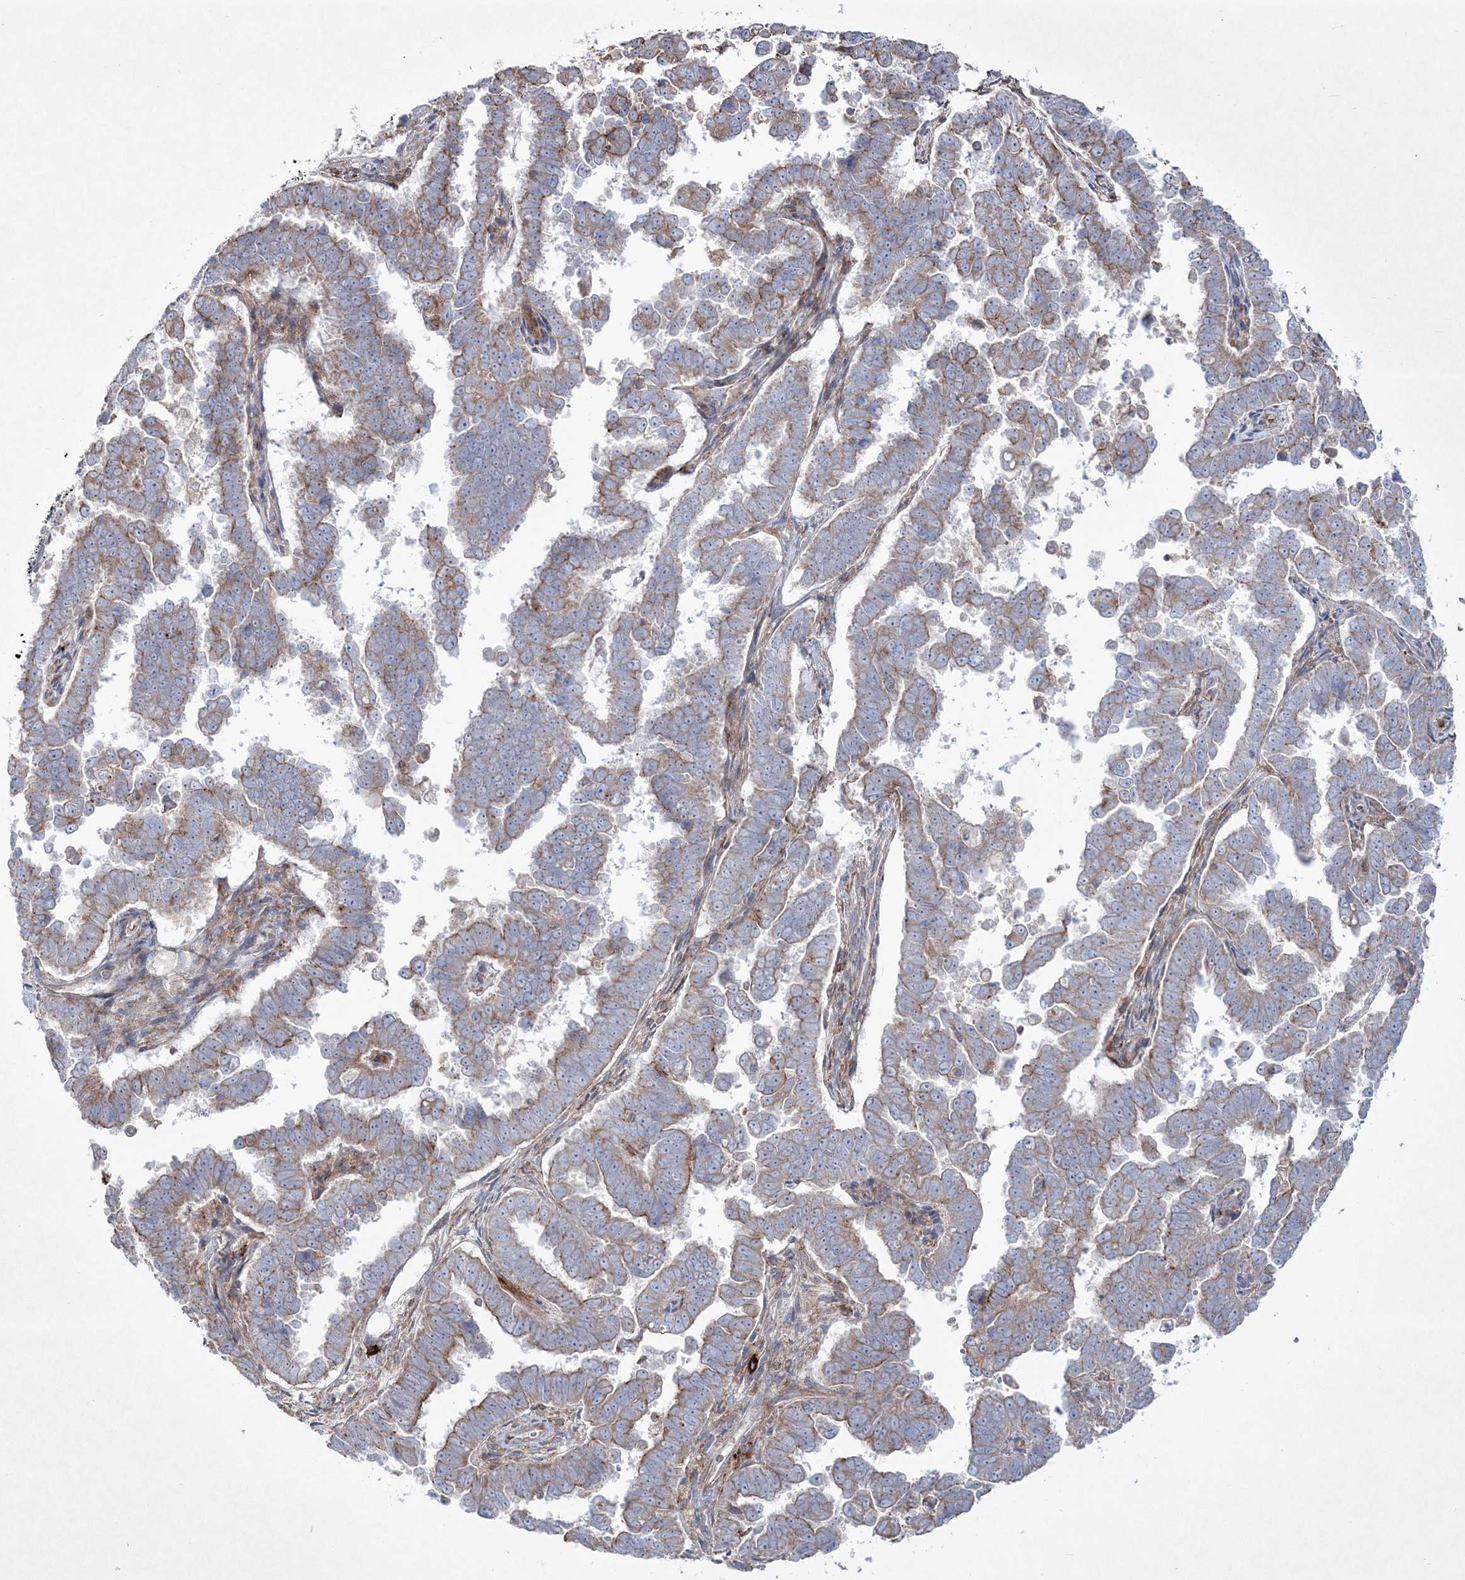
{"staining": {"intensity": "weak", "quantity": "25%-75%", "location": "cytoplasmic/membranous"}, "tissue": "endometrial cancer", "cell_type": "Tumor cells", "image_type": "cancer", "snomed": [{"axis": "morphology", "description": "Adenocarcinoma, NOS"}, {"axis": "topography", "description": "Endometrium"}], "caption": "Weak cytoplasmic/membranous staining is present in approximately 25%-75% of tumor cells in endometrial cancer (adenocarcinoma).", "gene": "RICTOR", "patient": {"sex": "female", "age": 75}}